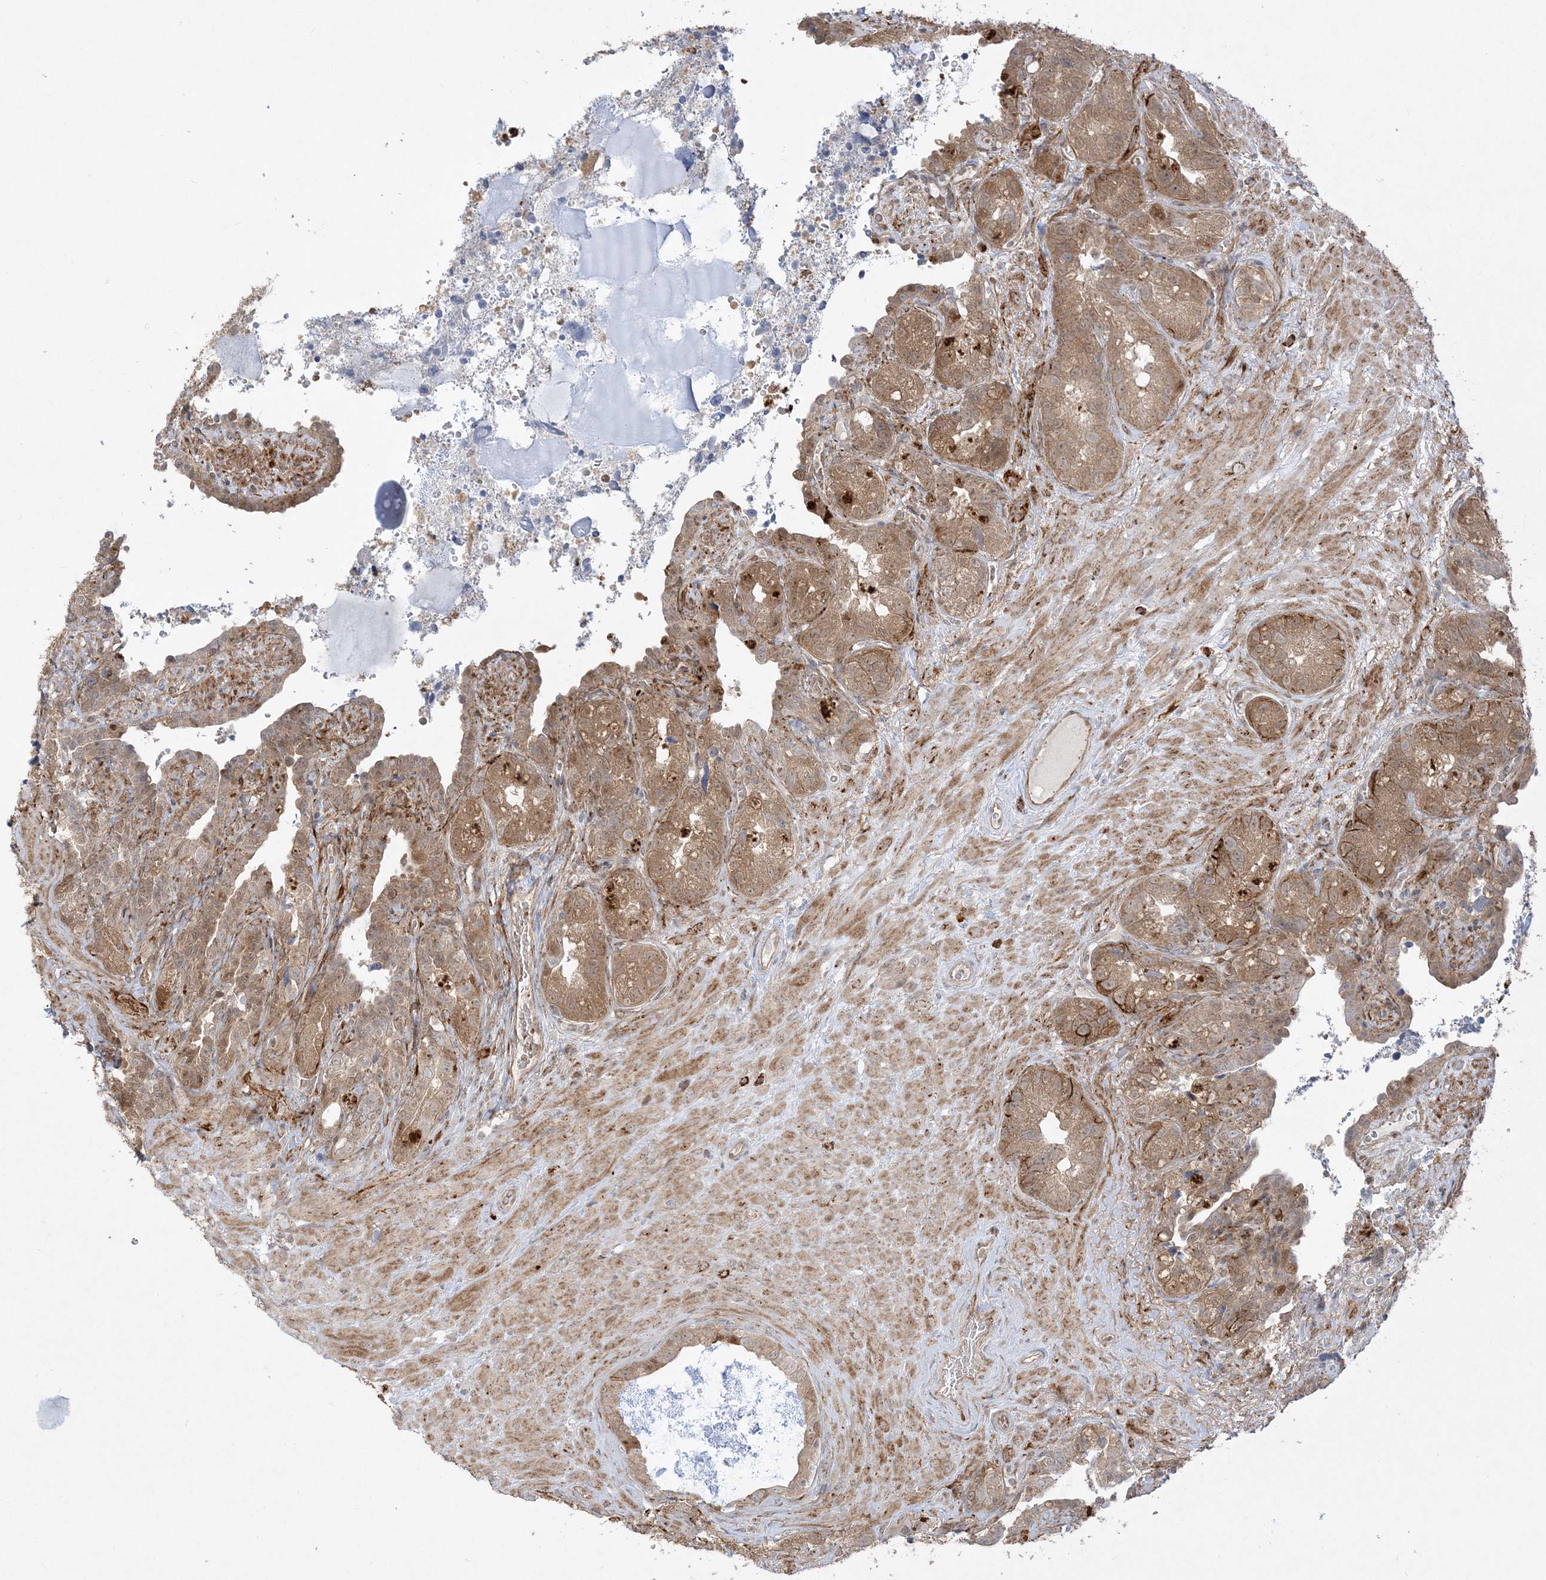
{"staining": {"intensity": "moderate", "quantity": ">75%", "location": "cytoplasmic/membranous,nuclear"}, "tissue": "seminal vesicle", "cell_type": "Glandular cells", "image_type": "normal", "snomed": [{"axis": "morphology", "description": "Normal tissue, NOS"}, {"axis": "topography", "description": "Seminal veicle"}, {"axis": "topography", "description": "Peripheral nerve tissue"}], "caption": "Glandular cells show medium levels of moderate cytoplasmic/membranous,nuclear expression in about >75% of cells in normal seminal vesicle.", "gene": "INPP1", "patient": {"sex": "male", "age": 67}}